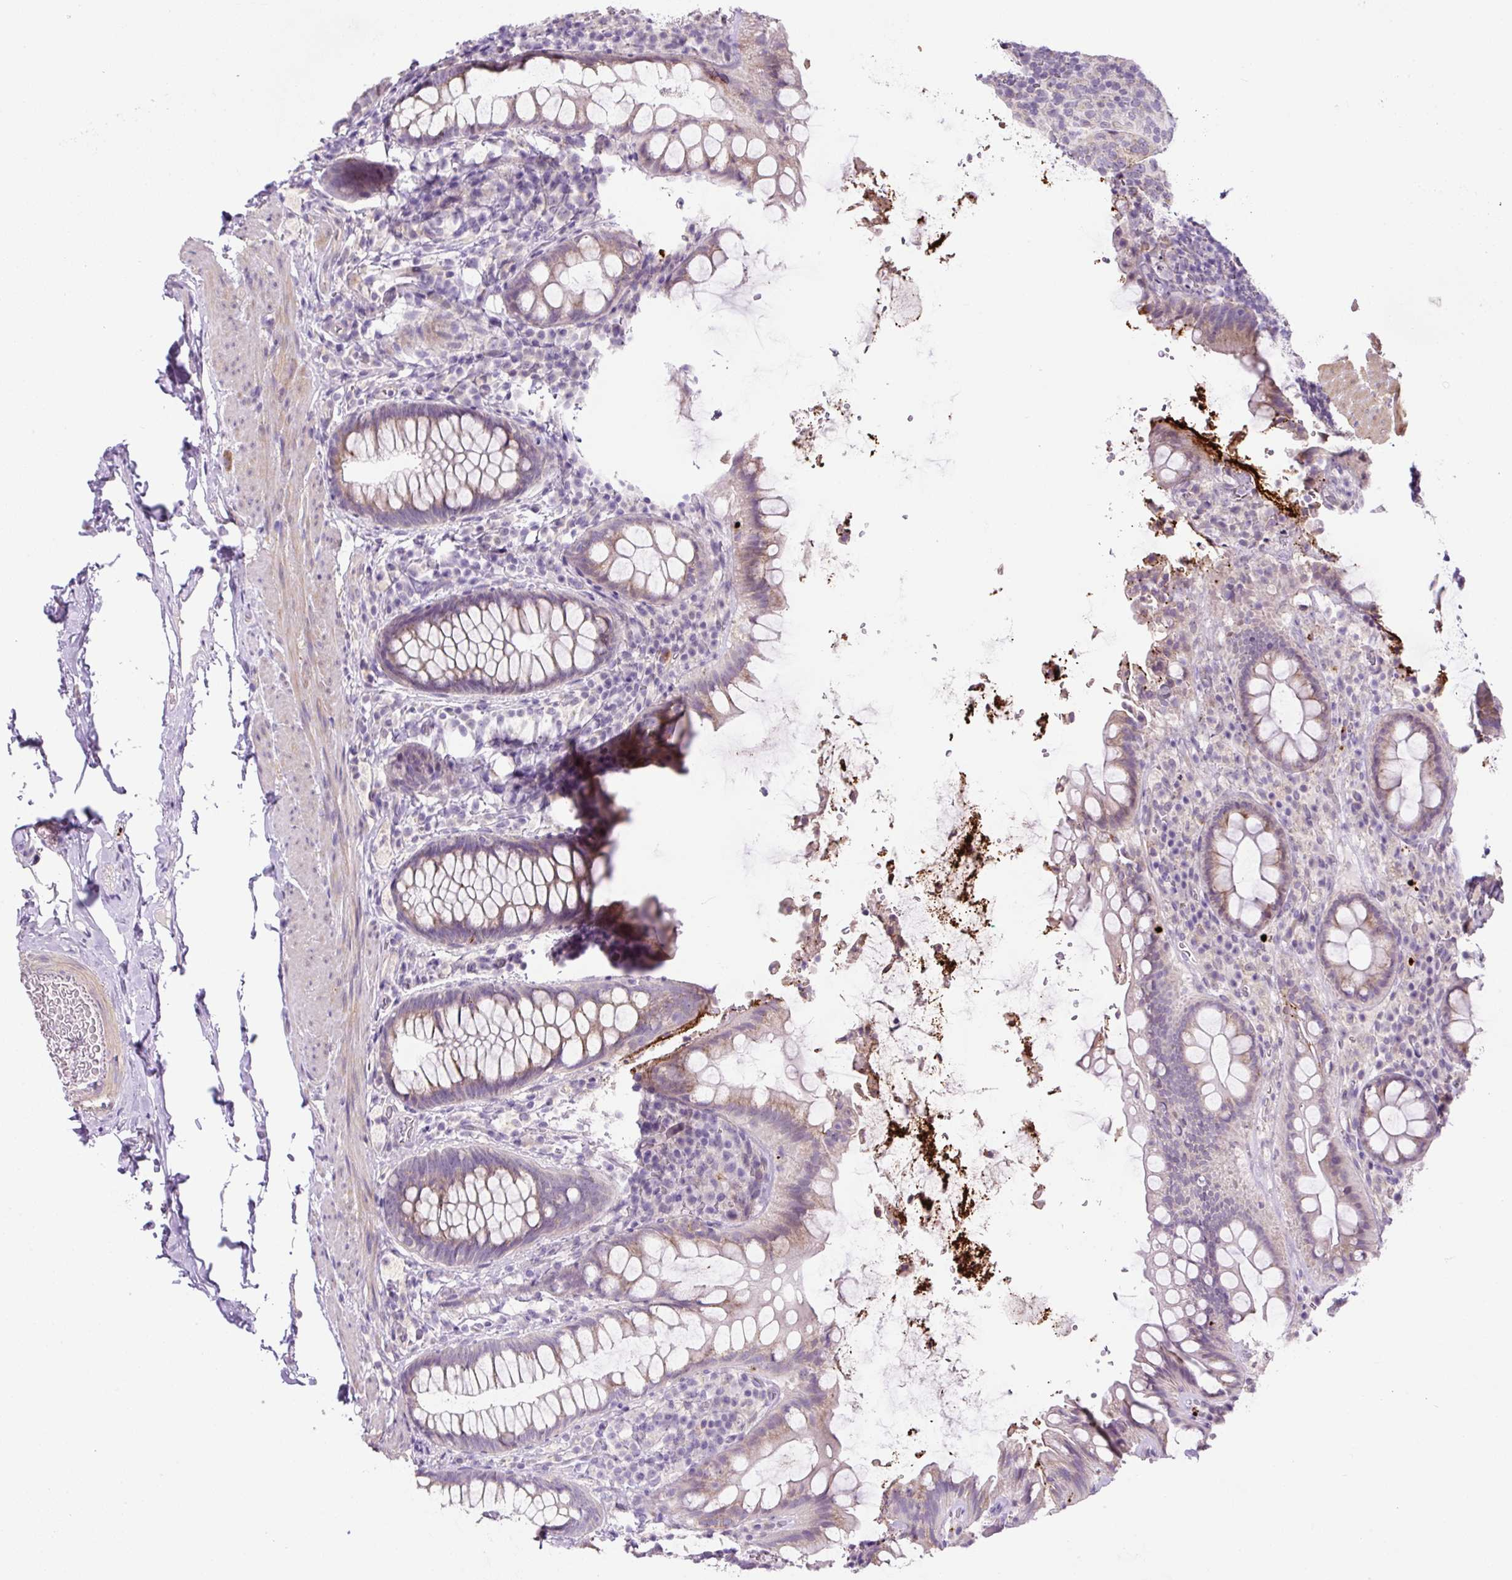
{"staining": {"intensity": "weak", "quantity": "25%-75%", "location": "cytoplasmic/membranous"}, "tissue": "rectum", "cell_type": "Glandular cells", "image_type": "normal", "snomed": [{"axis": "morphology", "description": "Normal tissue, NOS"}, {"axis": "topography", "description": "Rectum"}], "caption": "Glandular cells display weak cytoplasmic/membranous expression in about 25%-75% of cells in benign rectum.", "gene": "OGDHL", "patient": {"sex": "female", "age": 69}}